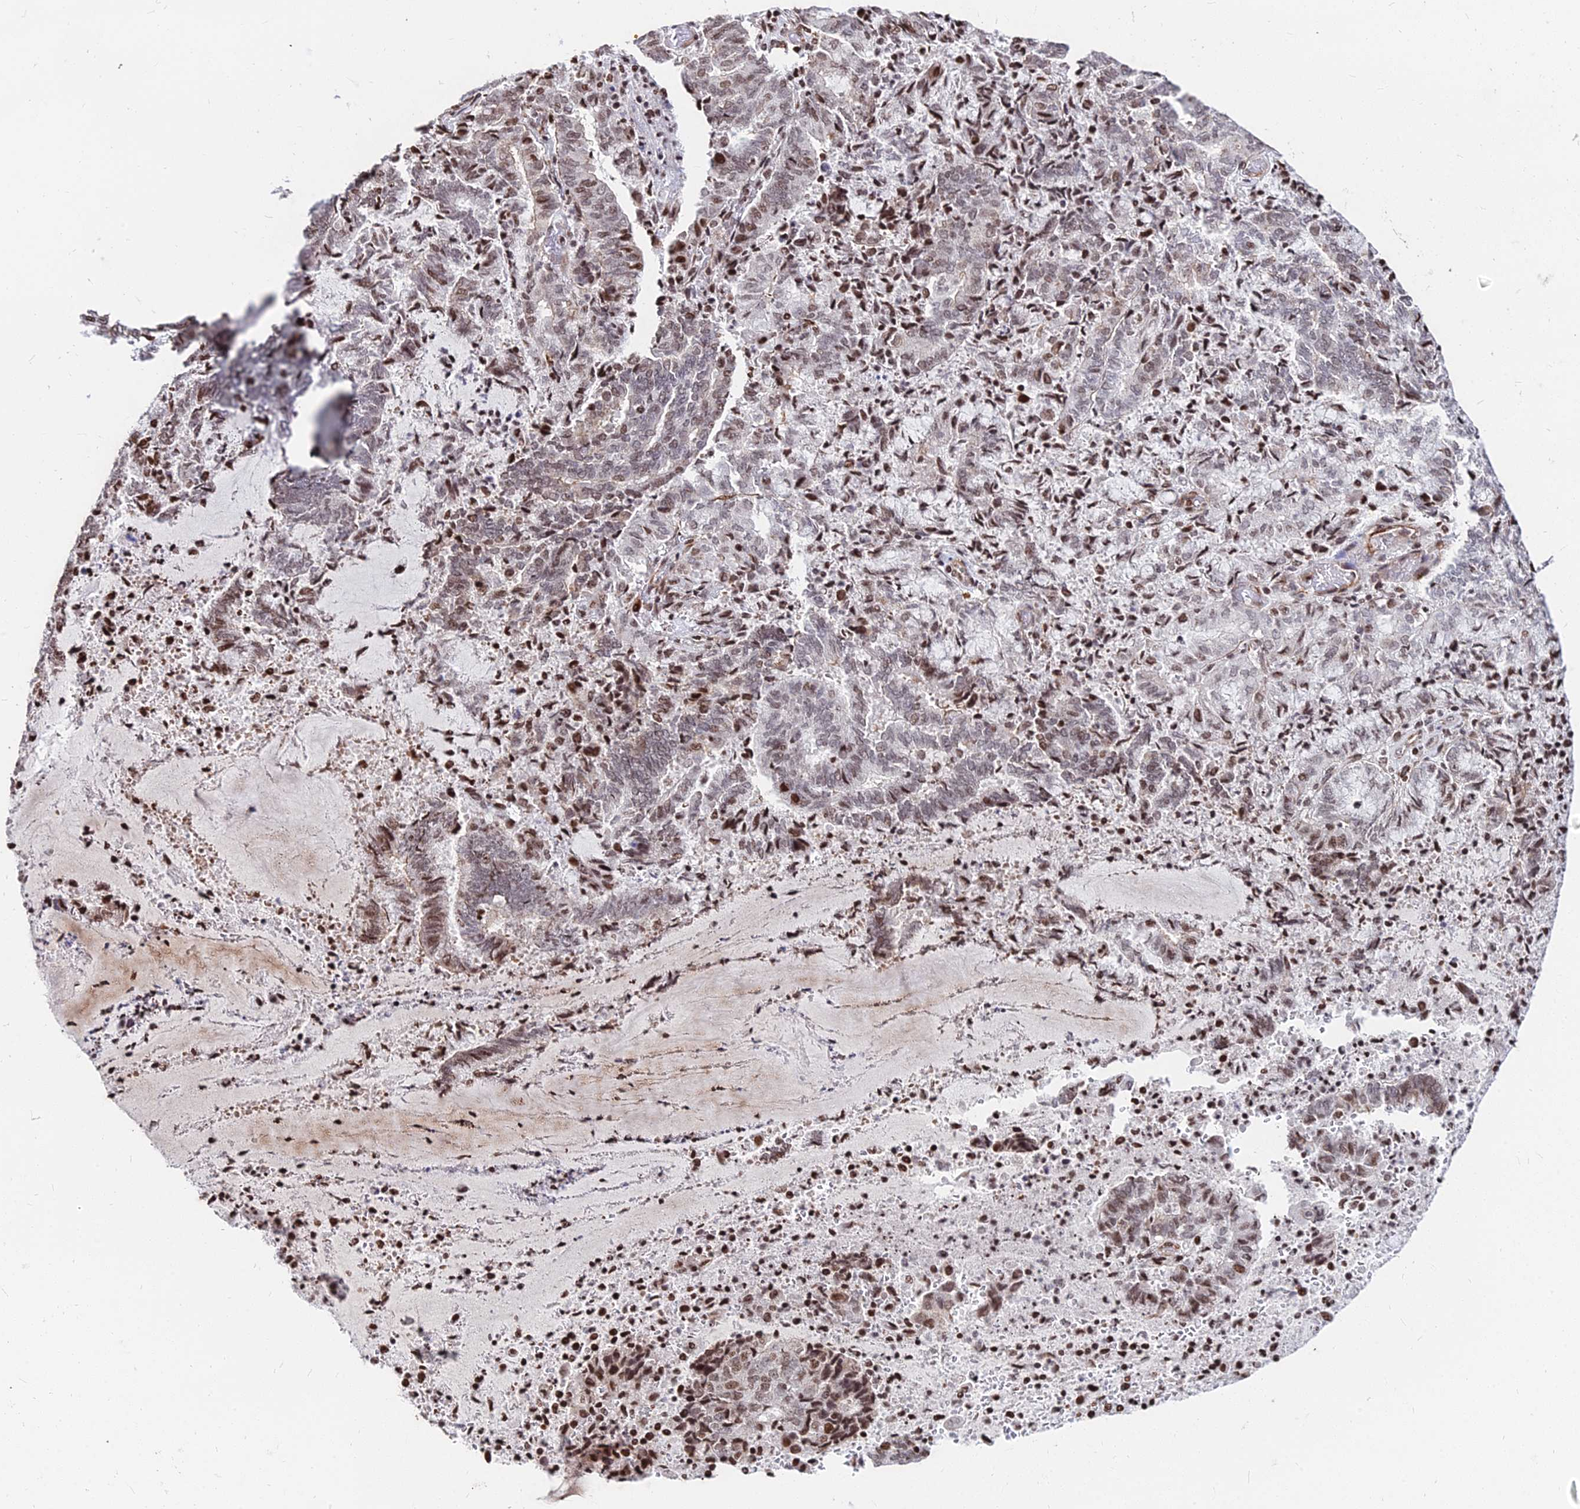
{"staining": {"intensity": "moderate", "quantity": "<25%", "location": "nuclear"}, "tissue": "endometrial cancer", "cell_type": "Tumor cells", "image_type": "cancer", "snomed": [{"axis": "morphology", "description": "Adenocarcinoma, NOS"}, {"axis": "topography", "description": "Endometrium"}], "caption": "Endometrial cancer (adenocarcinoma) tissue demonstrates moderate nuclear expression in approximately <25% of tumor cells", "gene": "NYAP2", "patient": {"sex": "female", "age": 80}}